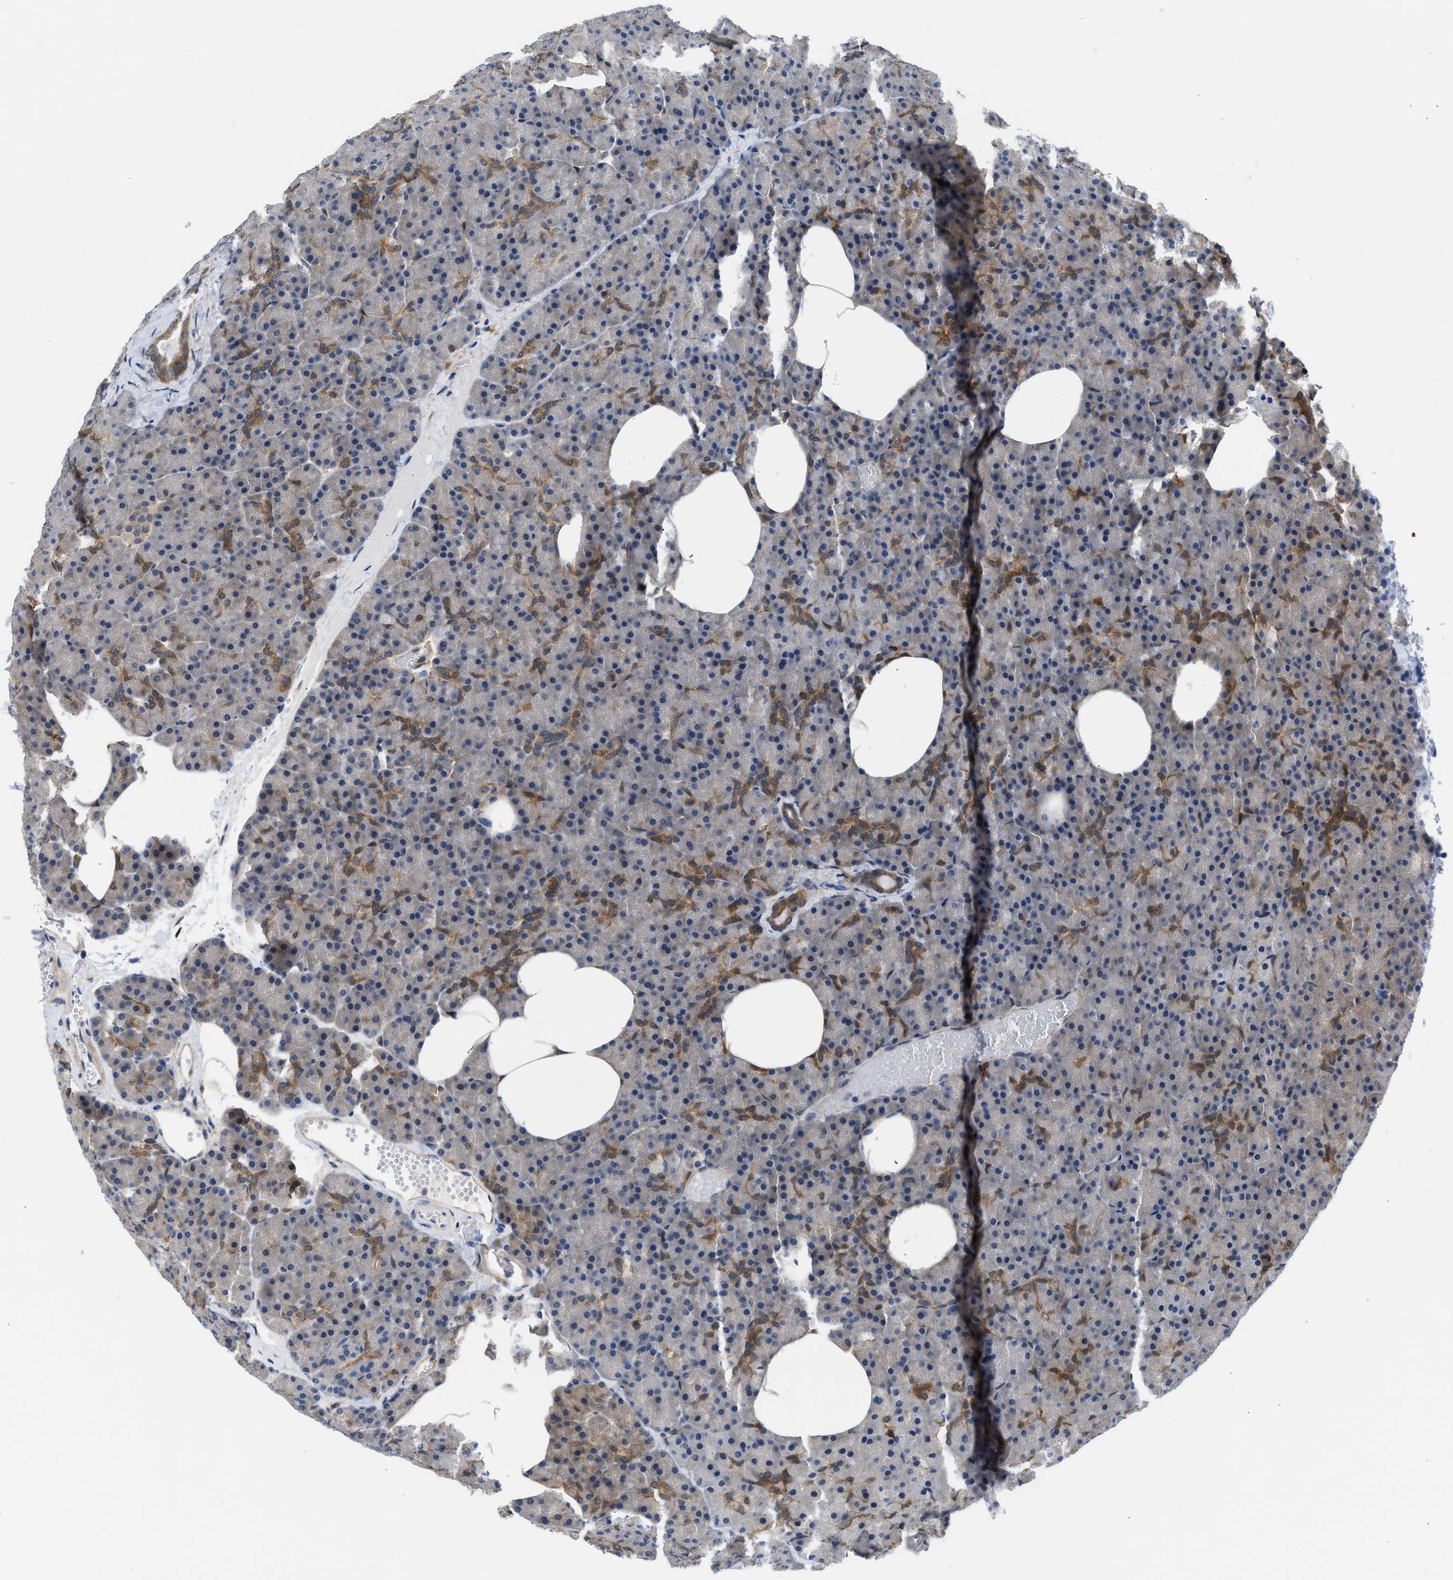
{"staining": {"intensity": "moderate", "quantity": "<25%", "location": "cytoplasmic/membranous"}, "tissue": "pancreas", "cell_type": "Exocrine glandular cells", "image_type": "normal", "snomed": [{"axis": "morphology", "description": "Normal tissue, NOS"}, {"axis": "morphology", "description": "Carcinoid, malignant, NOS"}, {"axis": "topography", "description": "Pancreas"}], "caption": "Protein expression analysis of unremarkable human pancreas reveals moderate cytoplasmic/membranous positivity in approximately <25% of exocrine glandular cells.", "gene": "CBR1", "patient": {"sex": "female", "age": 35}}